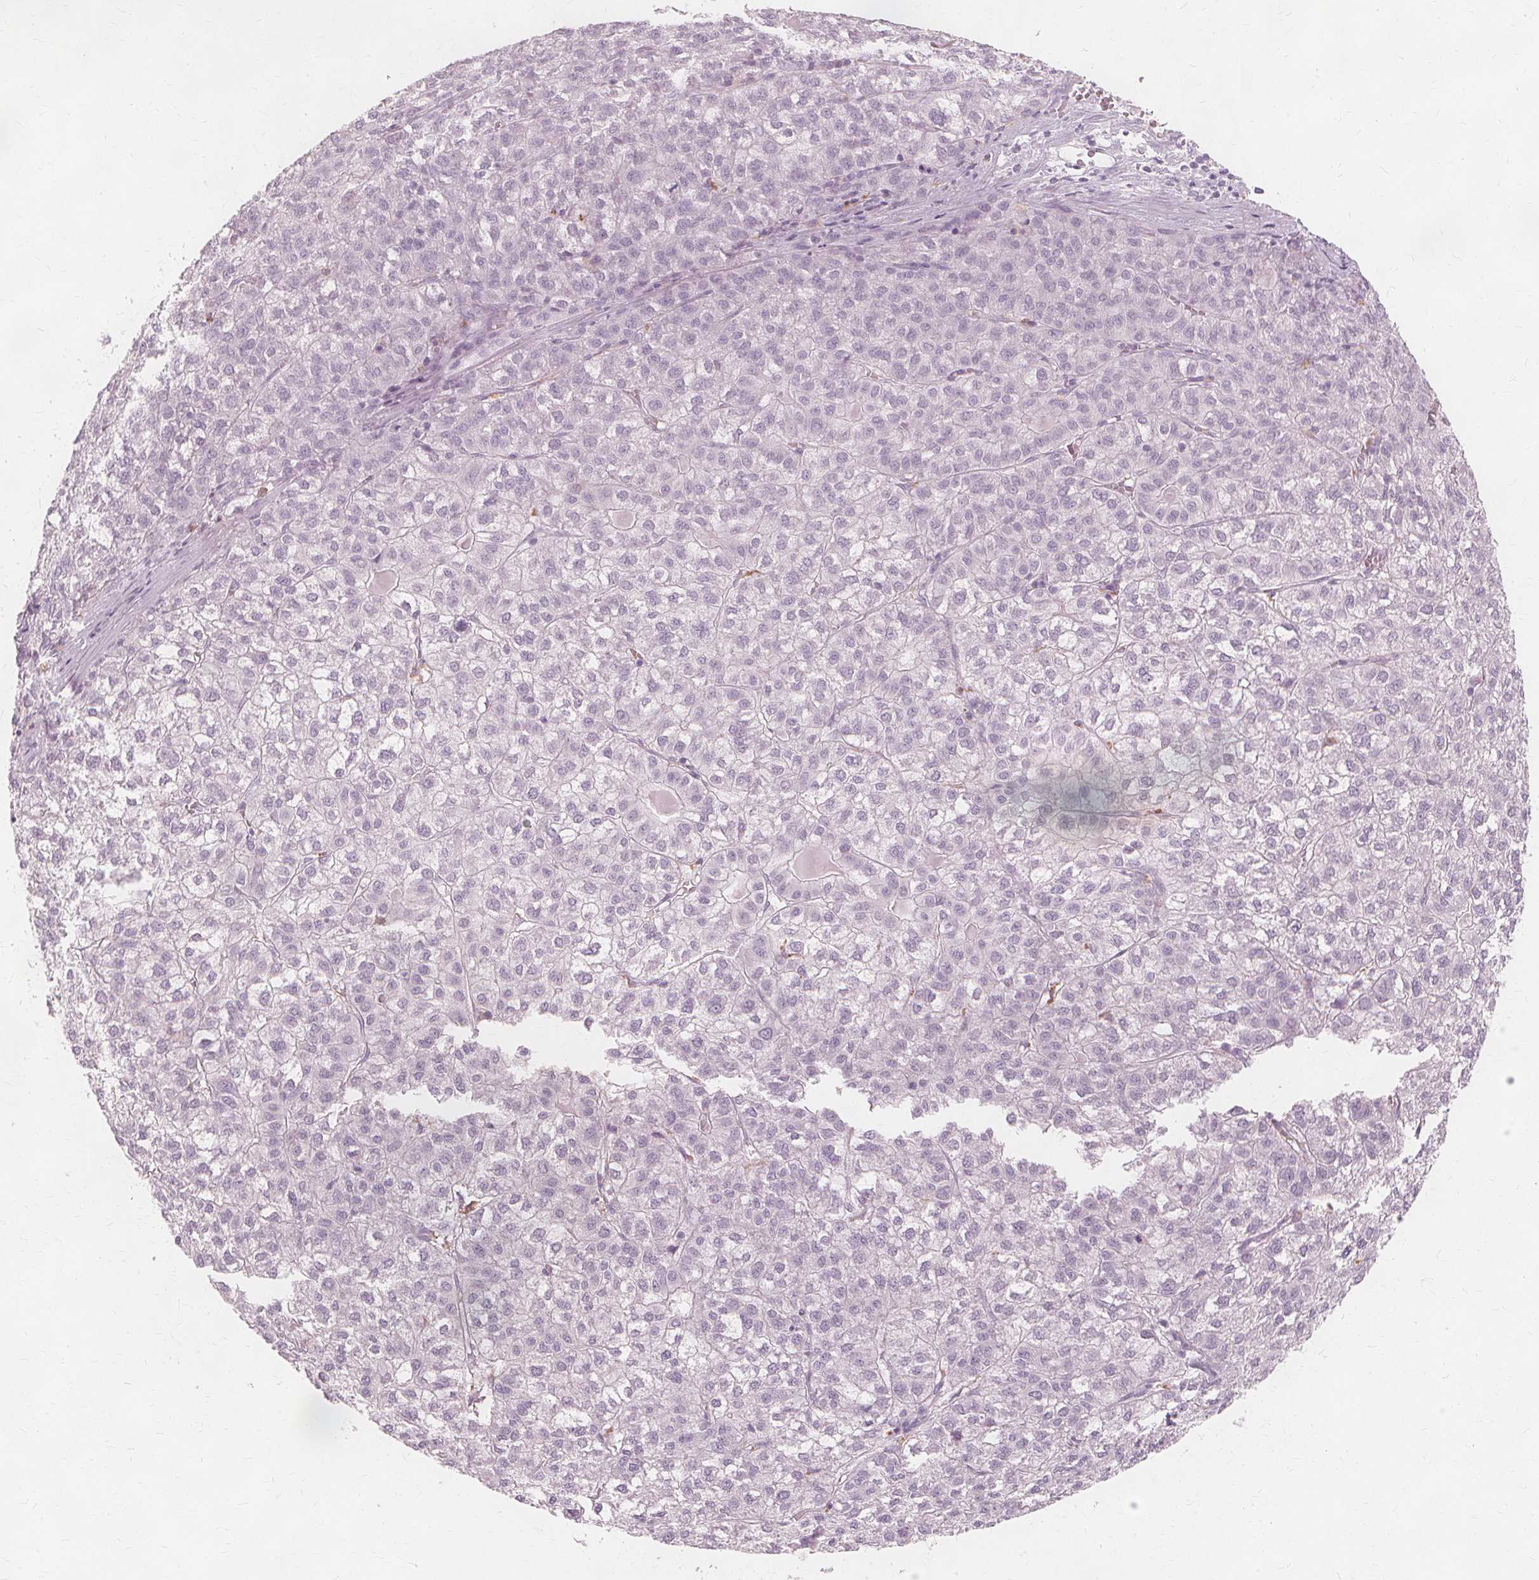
{"staining": {"intensity": "negative", "quantity": "none", "location": "none"}, "tissue": "liver cancer", "cell_type": "Tumor cells", "image_type": "cancer", "snomed": [{"axis": "morphology", "description": "Carcinoma, Hepatocellular, NOS"}, {"axis": "topography", "description": "Liver"}], "caption": "Immunohistochemistry (IHC) image of liver cancer (hepatocellular carcinoma) stained for a protein (brown), which demonstrates no positivity in tumor cells.", "gene": "TFF1", "patient": {"sex": "female", "age": 43}}